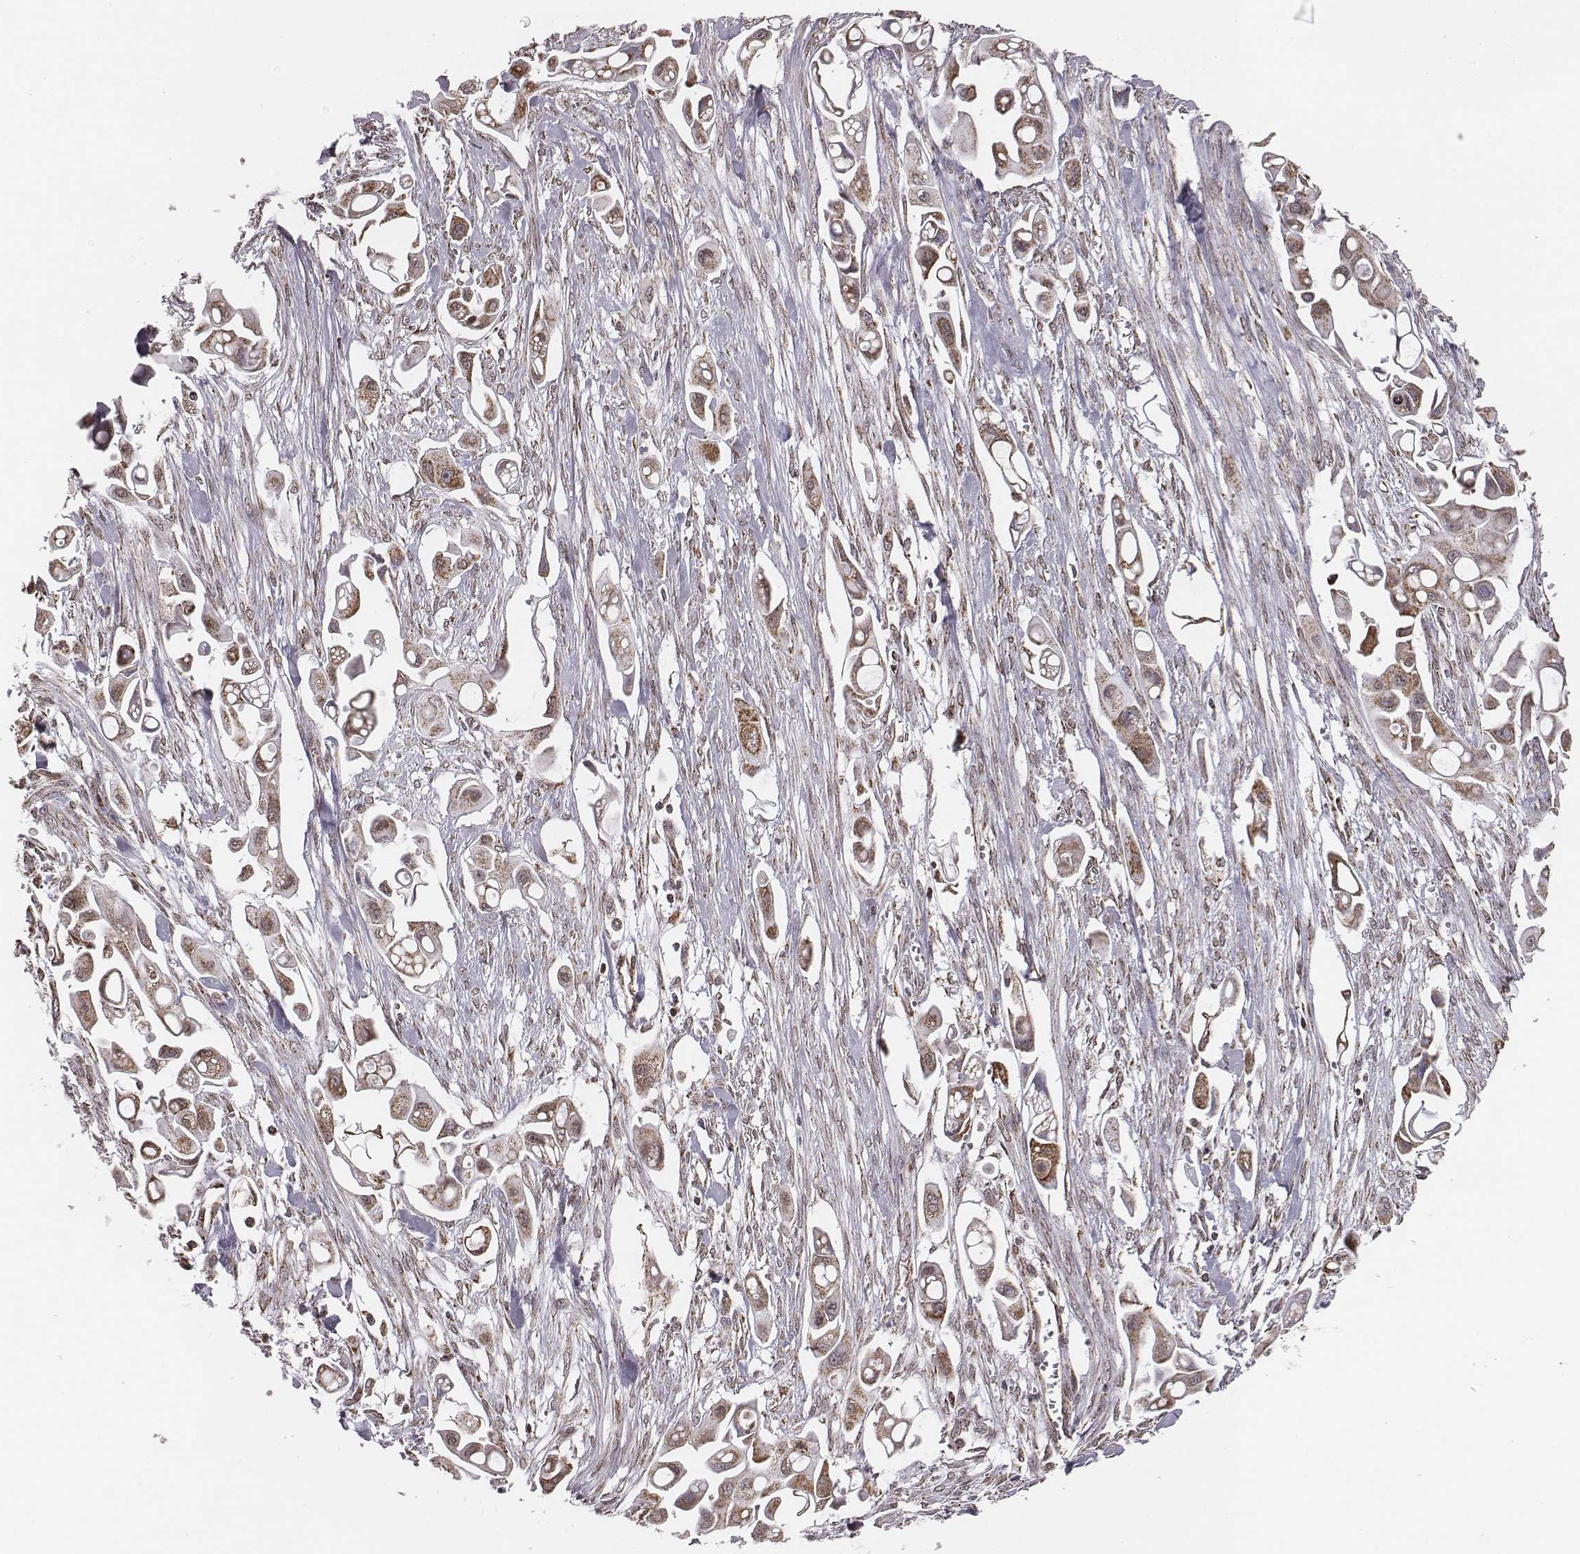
{"staining": {"intensity": "moderate", "quantity": ">75%", "location": "cytoplasmic/membranous"}, "tissue": "pancreatic cancer", "cell_type": "Tumor cells", "image_type": "cancer", "snomed": [{"axis": "morphology", "description": "Adenocarcinoma, NOS"}, {"axis": "topography", "description": "Pancreas"}], "caption": "Protein staining by immunohistochemistry (IHC) reveals moderate cytoplasmic/membranous positivity in approximately >75% of tumor cells in pancreatic cancer (adenocarcinoma).", "gene": "ACOT2", "patient": {"sex": "male", "age": 50}}